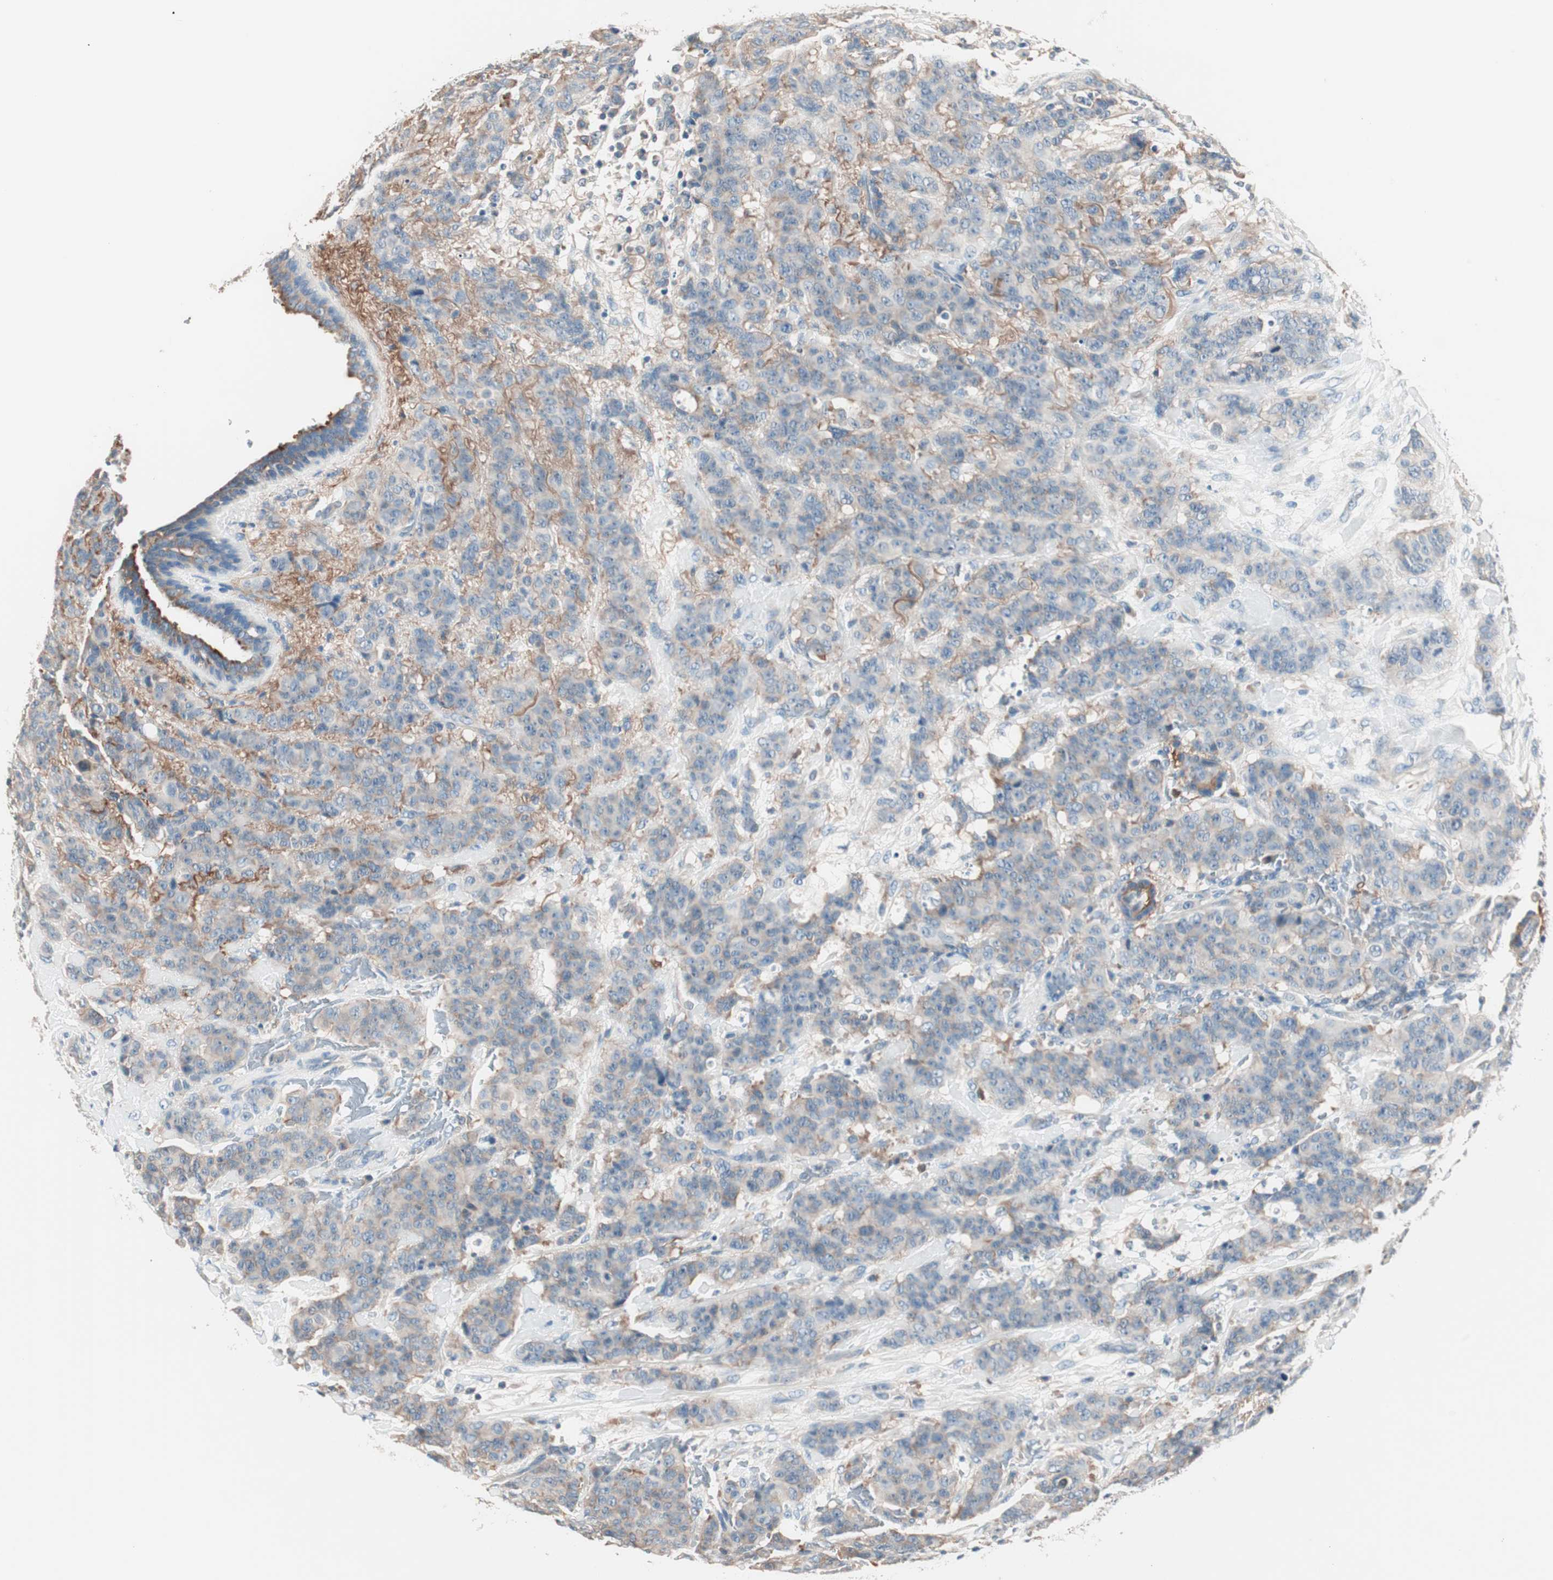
{"staining": {"intensity": "weak", "quantity": "<25%", "location": "cytoplasmic/membranous"}, "tissue": "breast cancer", "cell_type": "Tumor cells", "image_type": "cancer", "snomed": [{"axis": "morphology", "description": "Duct carcinoma"}, {"axis": "topography", "description": "Breast"}], "caption": "The image exhibits no staining of tumor cells in breast invasive ductal carcinoma. (Brightfield microscopy of DAB immunohistochemistry at high magnification).", "gene": "RAD54B", "patient": {"sex": "female", "age": 40}}